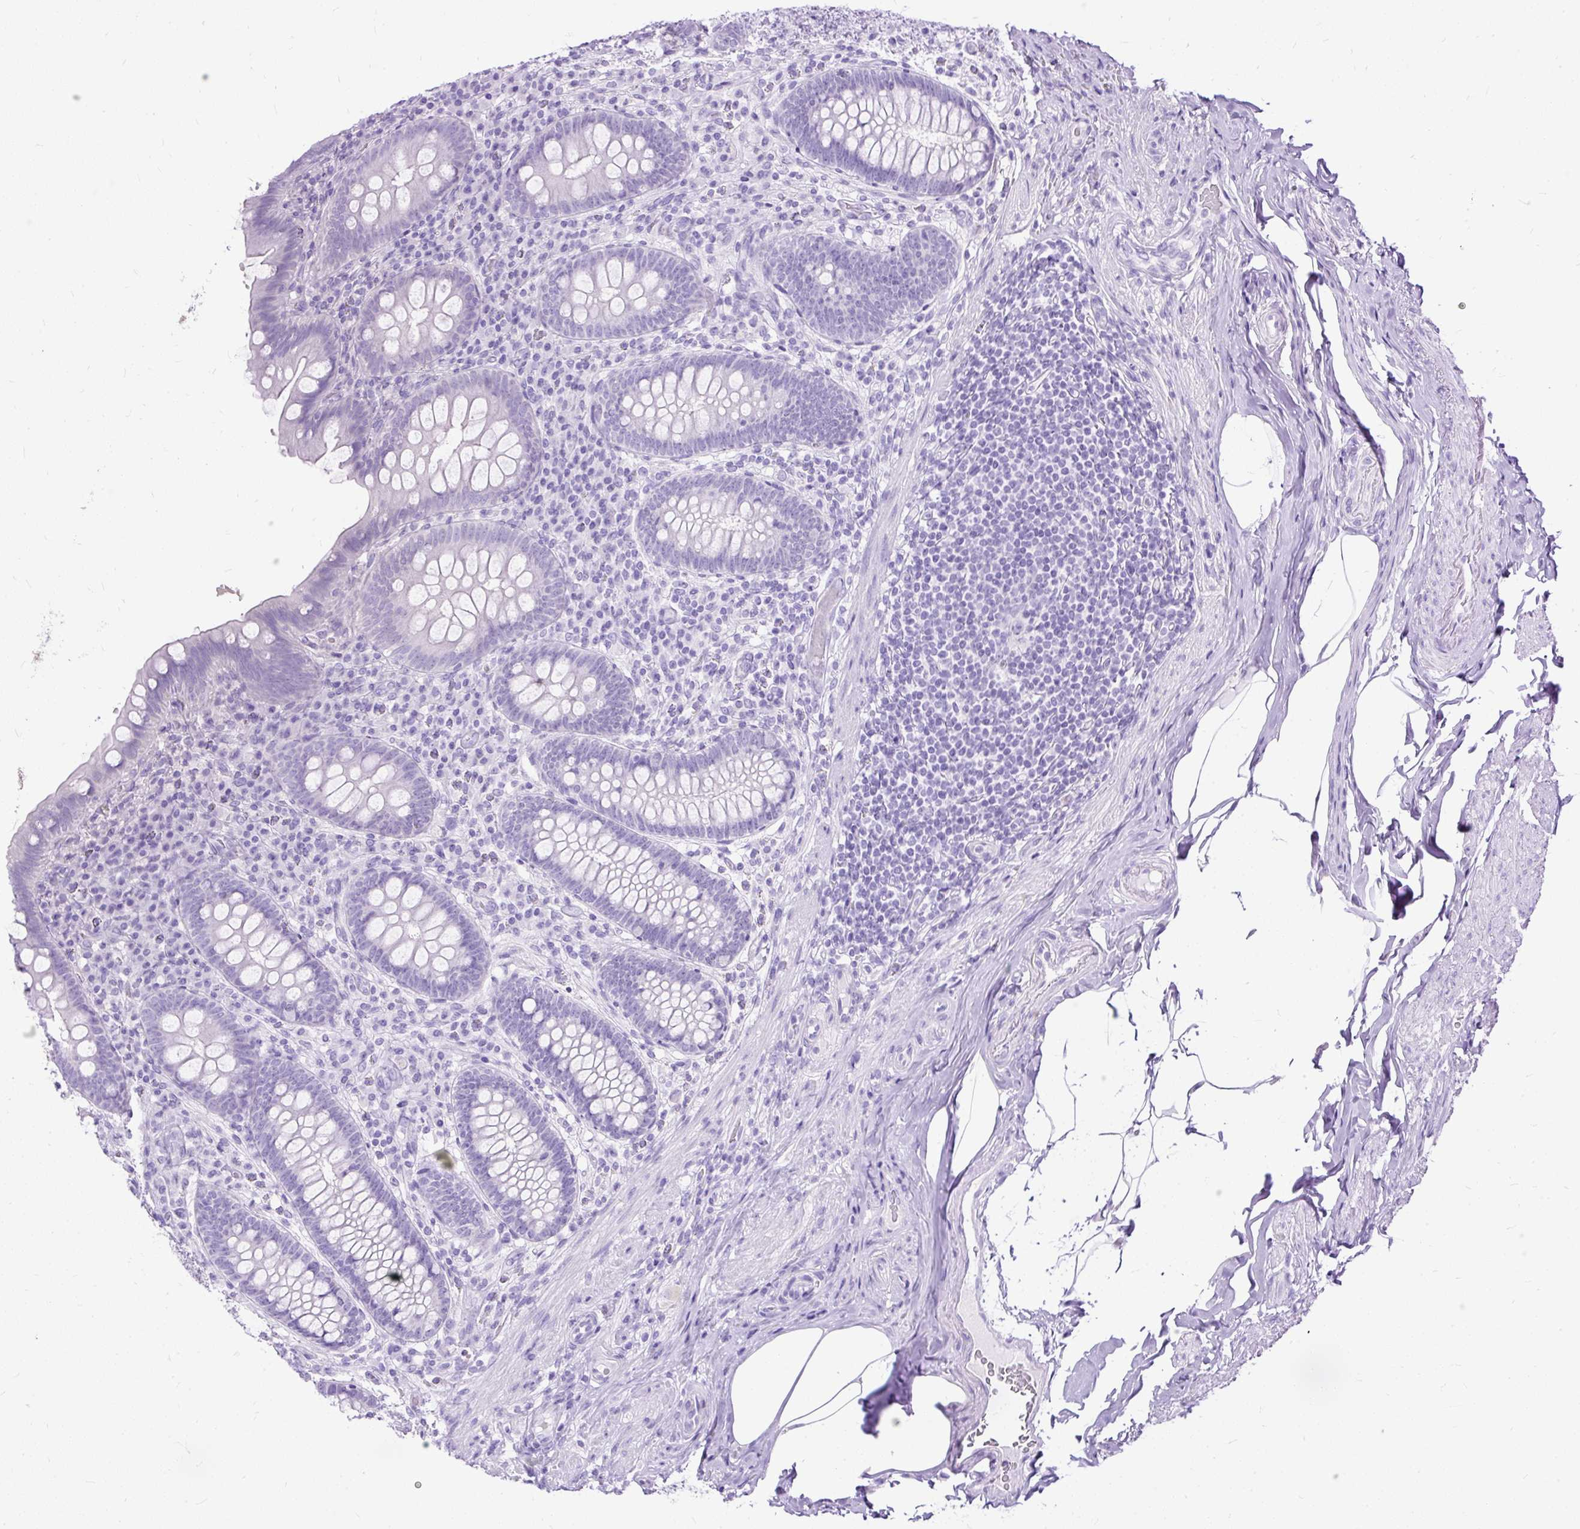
{"staining": {"intensity": "negative", "quantity": "none", "location": "none"}, "tissue": "appendix", "cell_type": "Glandular cells", "image_type": "normal", "snomed": [{"axis": "morphology", "description": "Normal tissue, NOS"}, {"axis": "topography", "description": "Appendix"}], "caption": "A high-resolution image shows IHC staining of unremarkable appendix, which demonstrates no significant positivity in glandular cells.", "gene": "HEY1", "patient": {"sex": "male", "age": 71}}